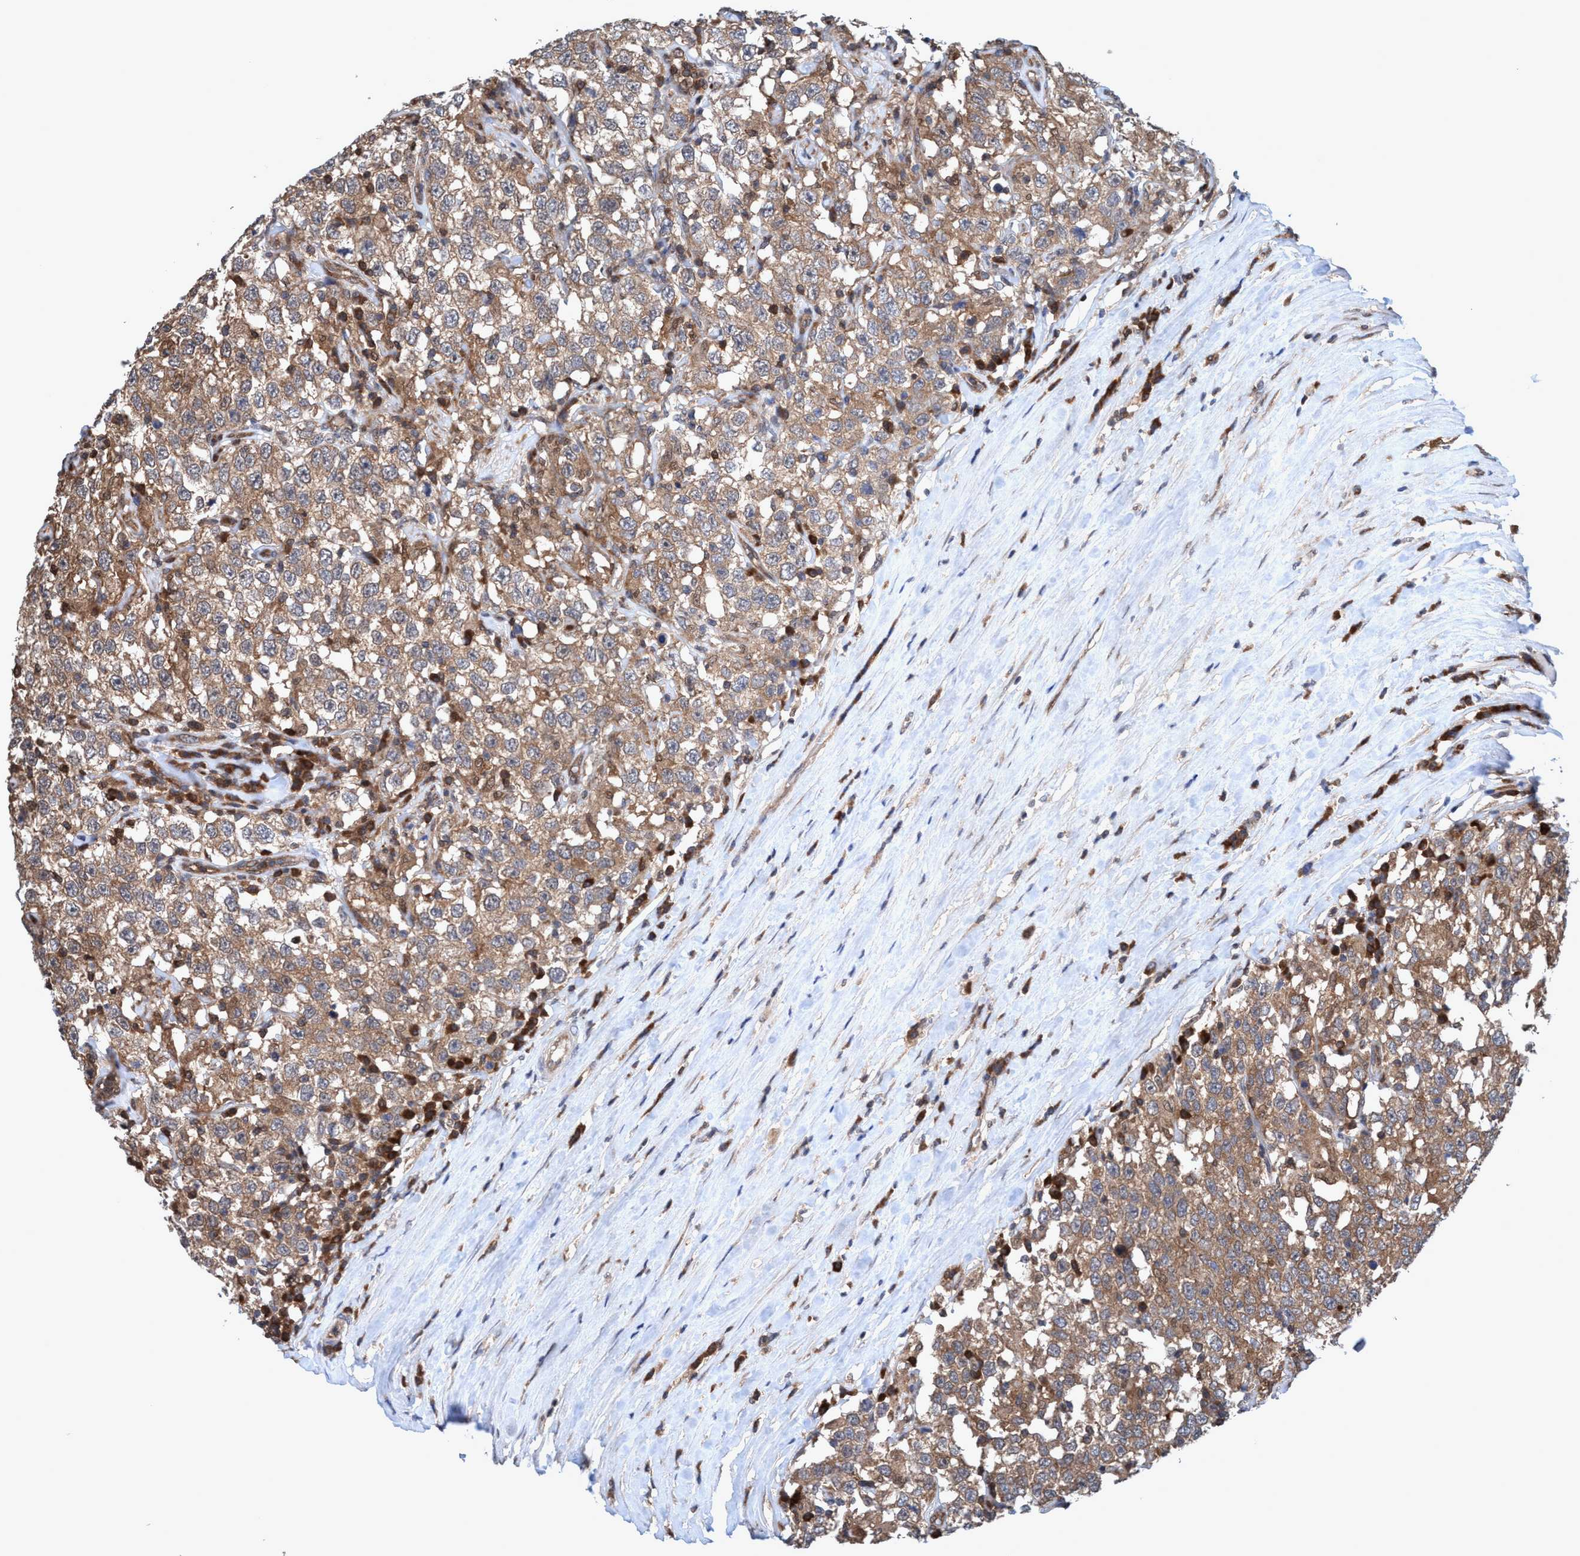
{"staining": {"intensity": "moderate", "quantity": ">75%", "location": "cytoplasmic/membranous"}, "tissue": "testis cancer", "cell_type": "Tumor cells", "image_type": "cancer", "snomed": [{"axis": "morphology", "description": "Seminoma, NOS"}, {"axis": "topography", "description": "Testis"}], "caption": "Protein expression analysis of human testis cancer reveals moderate cytoplasmic/membranous positivity in approximately >75% of tumor cells. Nuclei are stained in blue.", "gene": "GLOD4", "patient": {"sex": "male", "age": 41}}